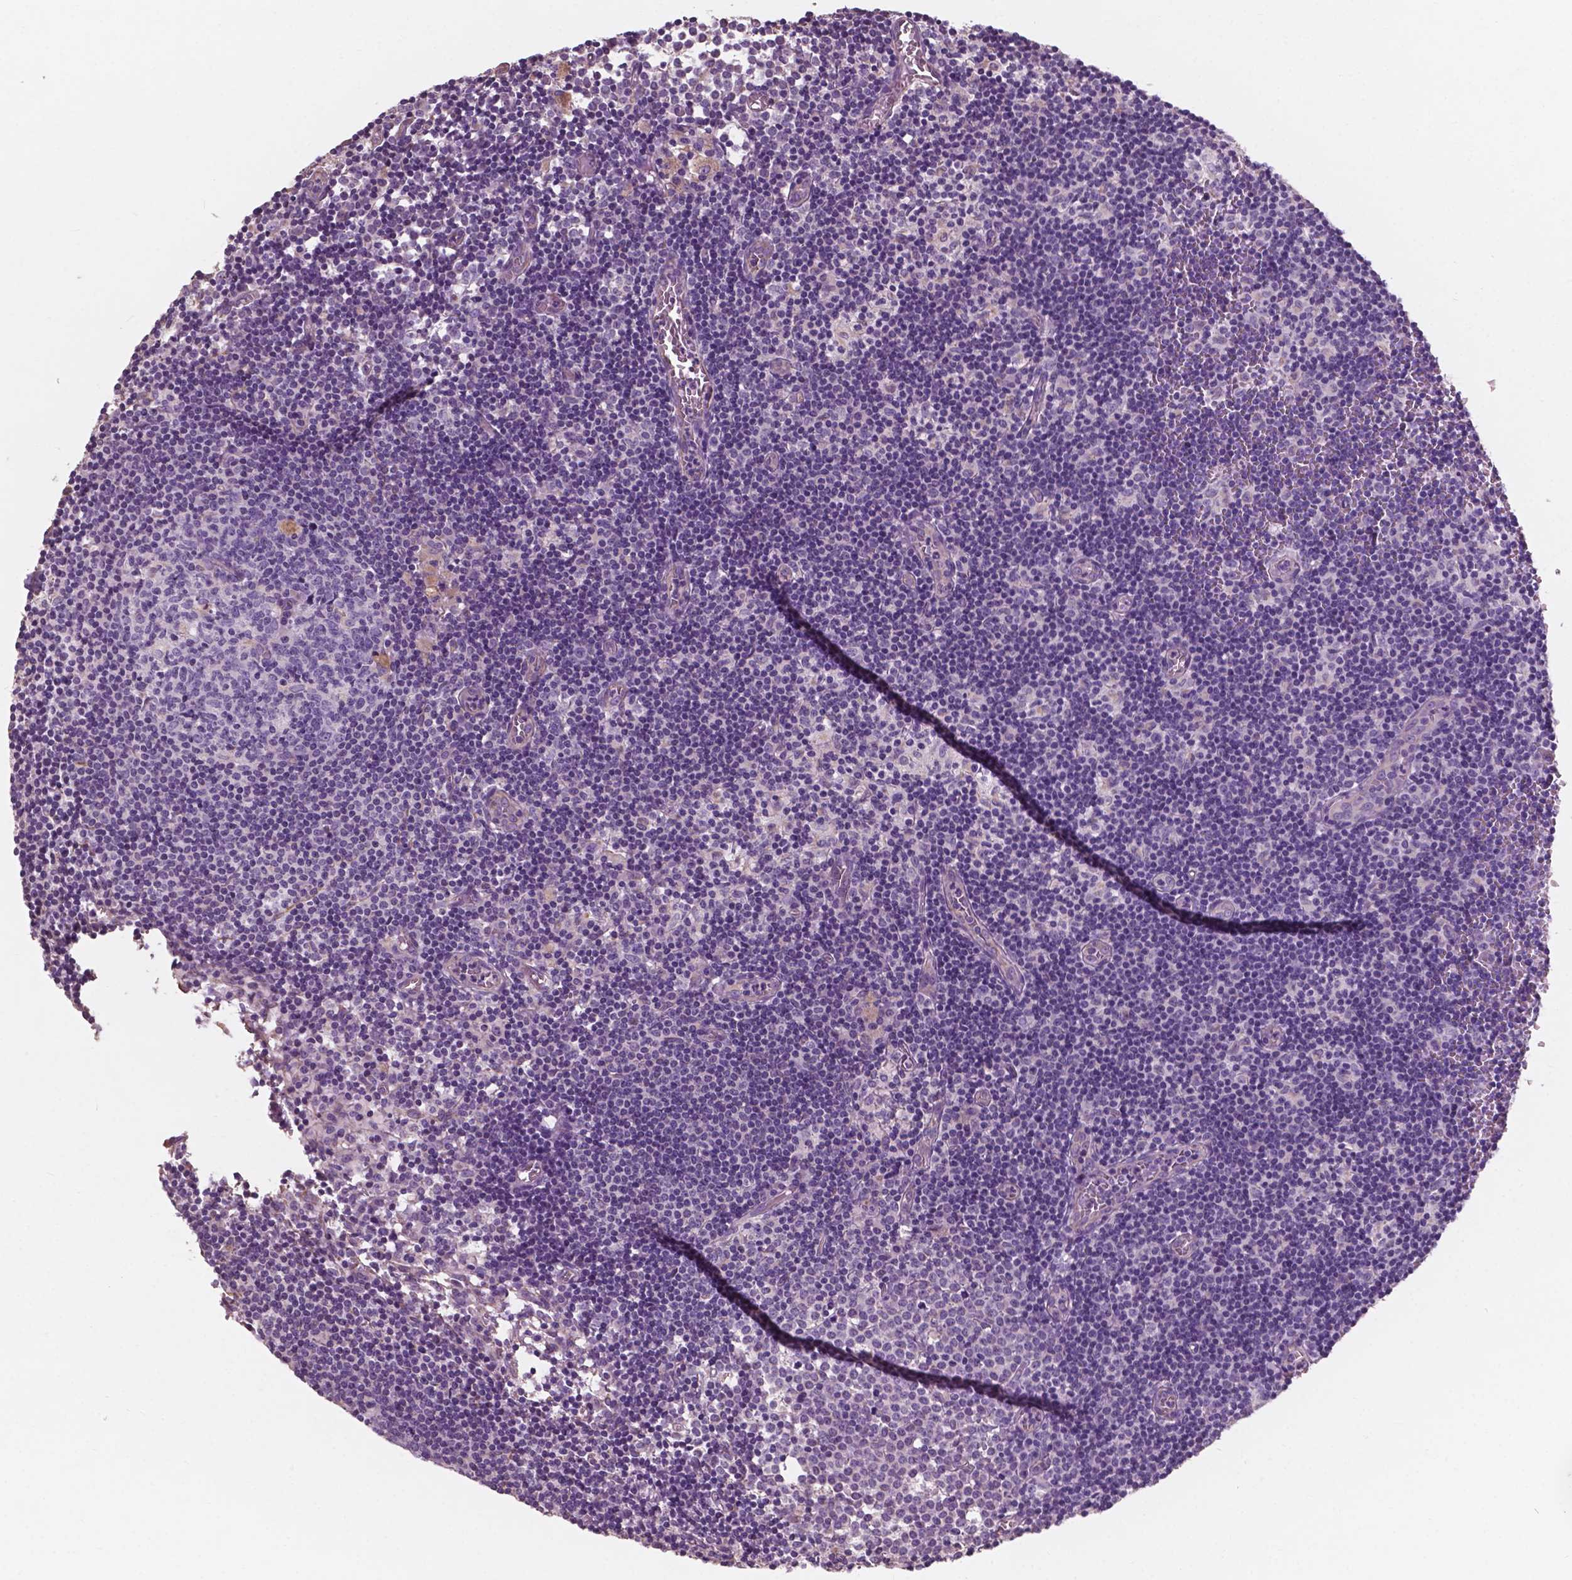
{"staining": {"intensity": "negative", "quantity": "none", "location": "none"}, "tissue": "lymph node", "cell_type": "Germinal center cells", "image_type": "normal", "snomed": [{"axis": "morphology", "description": "Normal tissue, NOS"}, {"axis": "topography", "description": "Lymph node"}], "caption": "IHC histopathology image of benign human lymph node stained for a protein (brown), which reveals no positivity in germinal center cells. Nuclei are stained in blue.", "gene": "AWAT1", "patient": {"sex": "female", "age": 52}}